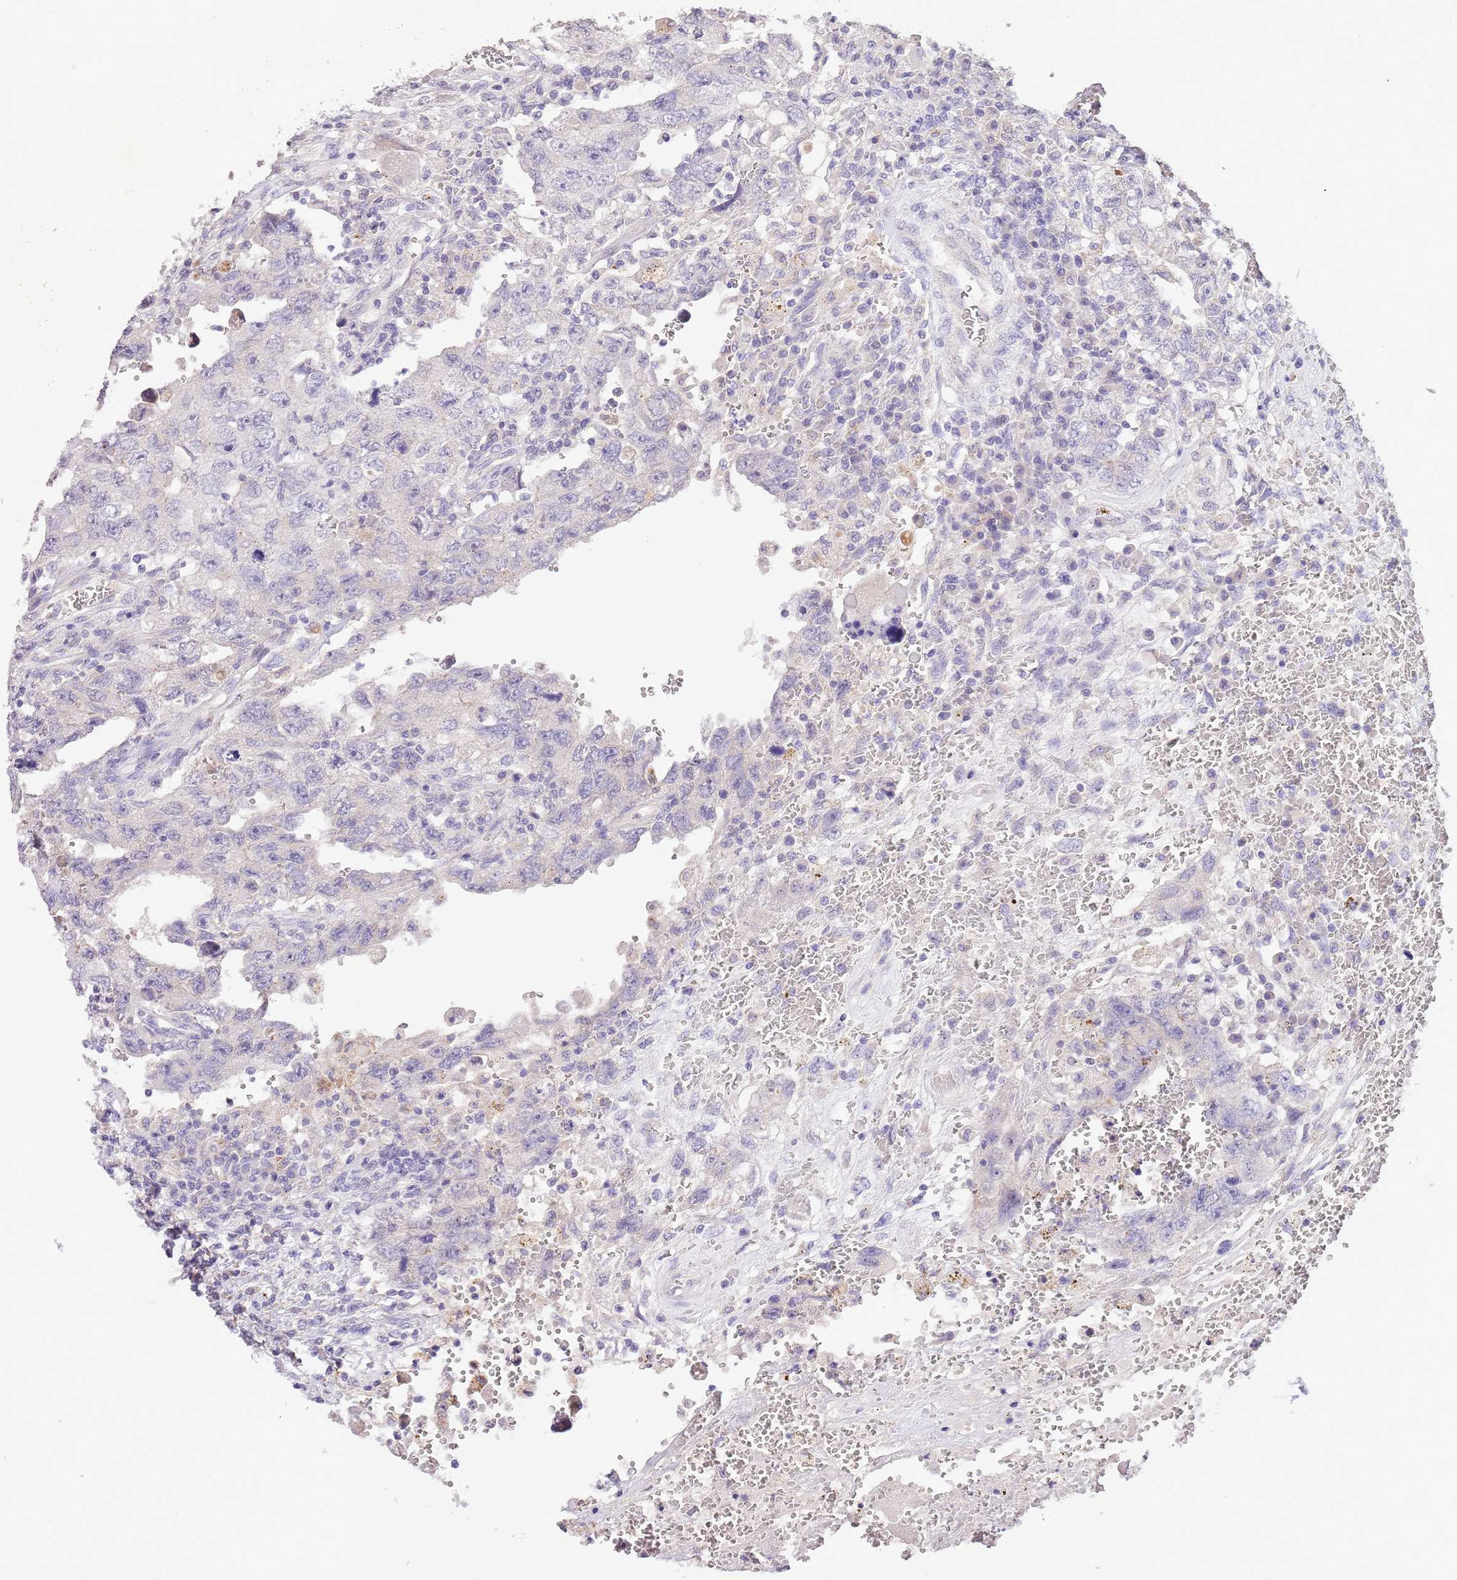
{"staining": {"intensity": "negative", "quantity": "none", "location": "none"}, "tissue": "testis cancer", "cell_type": "Tumor cells", "image_type": "cancer", "snomed": [{"axis": "morphology", "description": "Carcinoma, Embryonal, NOS"}, {"axis": "topography", "description": "Testis"}], "caption": "Immunohistochemistry histopathology image of human testis cancer (embryonal carcinoma) stained for a protein (brown), which shows no positivity in tumor cells.", "gene": "ZNF658", "patient": {"sex": "male", "age": 26}}